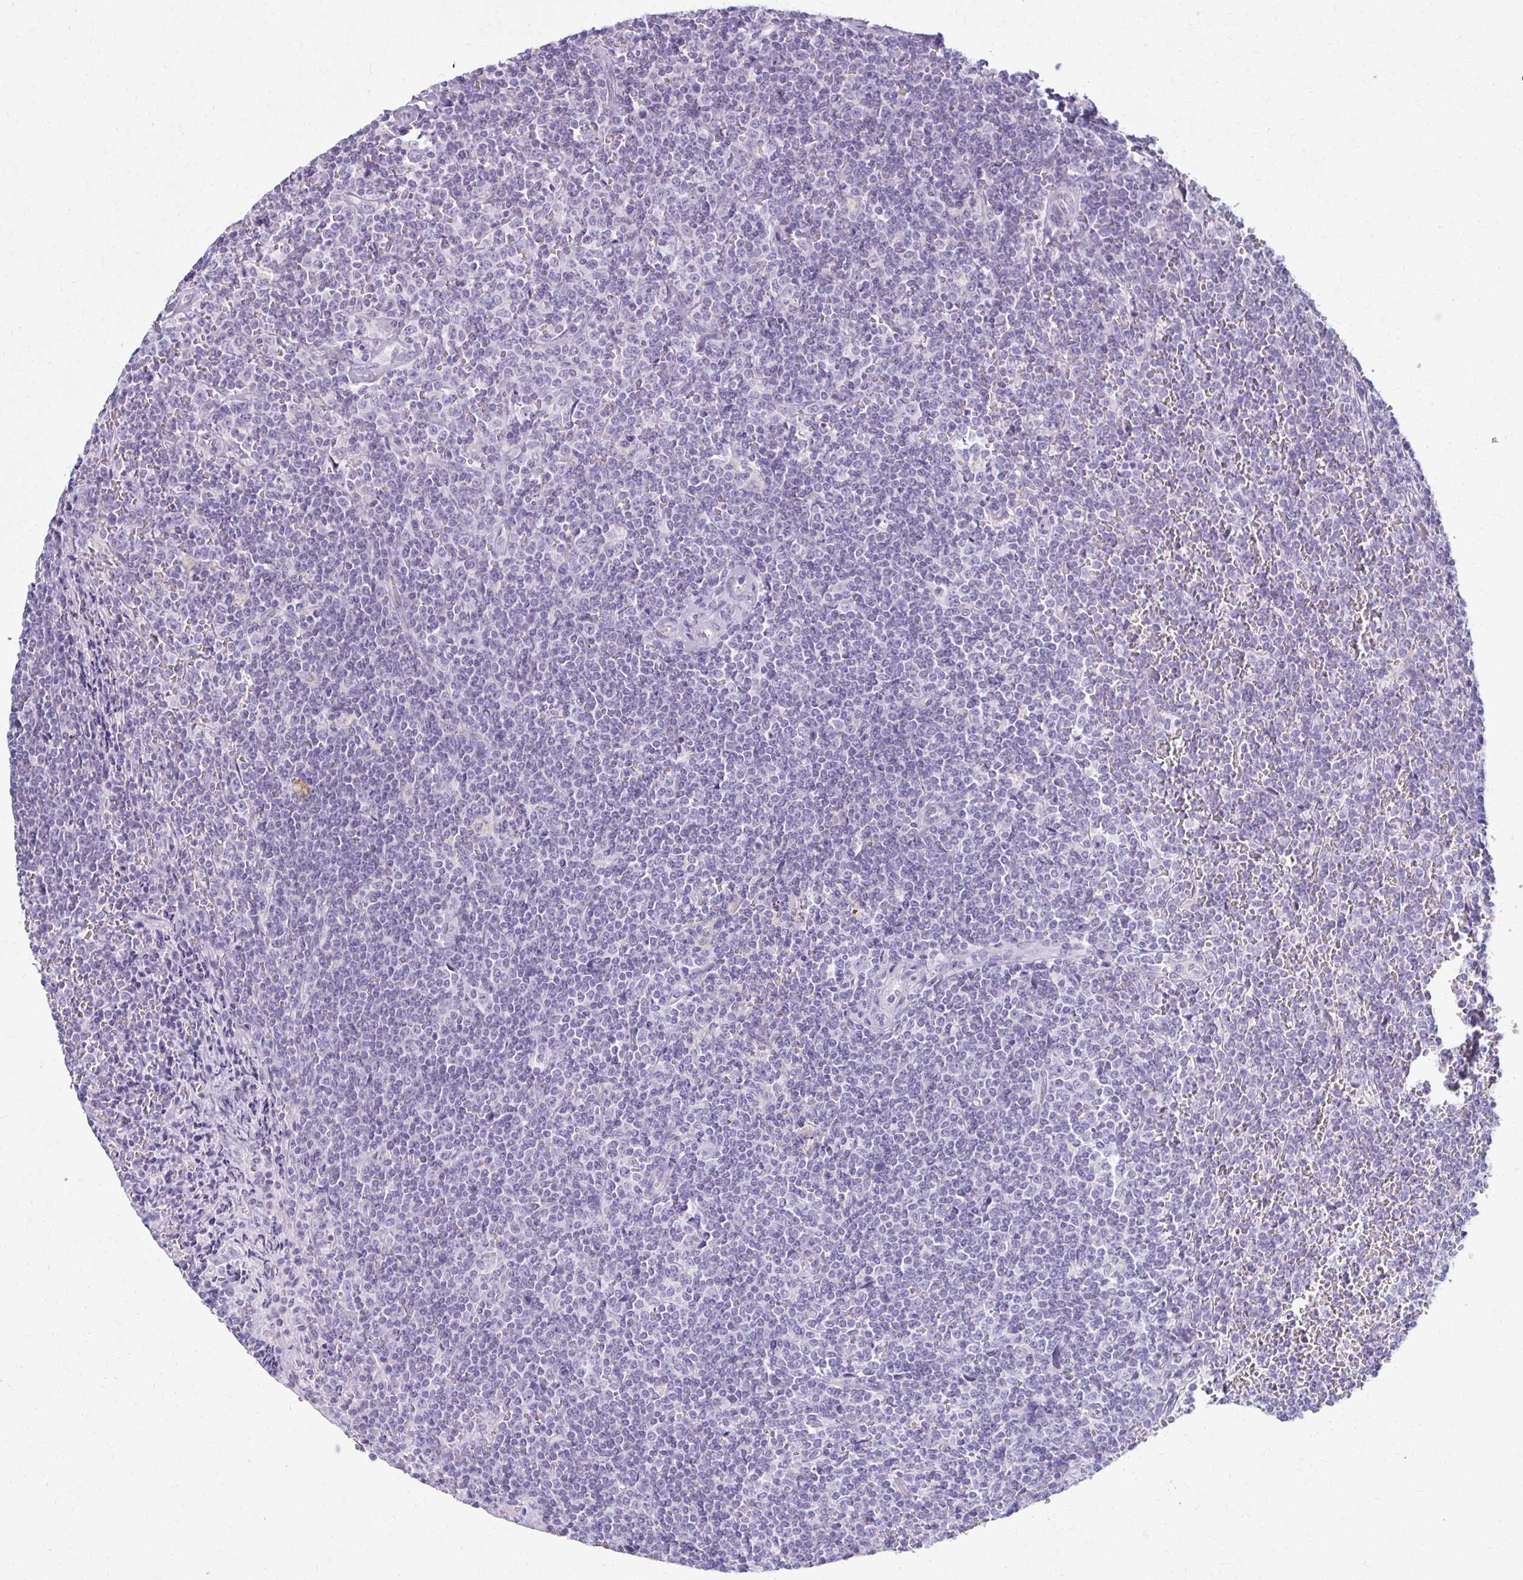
{"staining": {"intensity": "negative", "quantity": "none", "location": "none"}, "tissue": "lymphoma", "cell_type": "Tumor cells", "image_type": "cancer", "snomed": [{"axis": "morphology", "description": "Malignant lymphoma, non-Hodgkin's type, Low grade"}, {"axis": "topography", "description": "Spleen"}], "caption": "A high-resolution image shows immunohistochemistry staining of low-grade malignant lymphoma, non-Hodgkin's type, which displays no significant expression in tumor cells. (DAB (3,3'-diaminobenzidine) IHC, high magnification).", "gene": "PRKRA", "patient": {"sex": "female", "age": 19}}